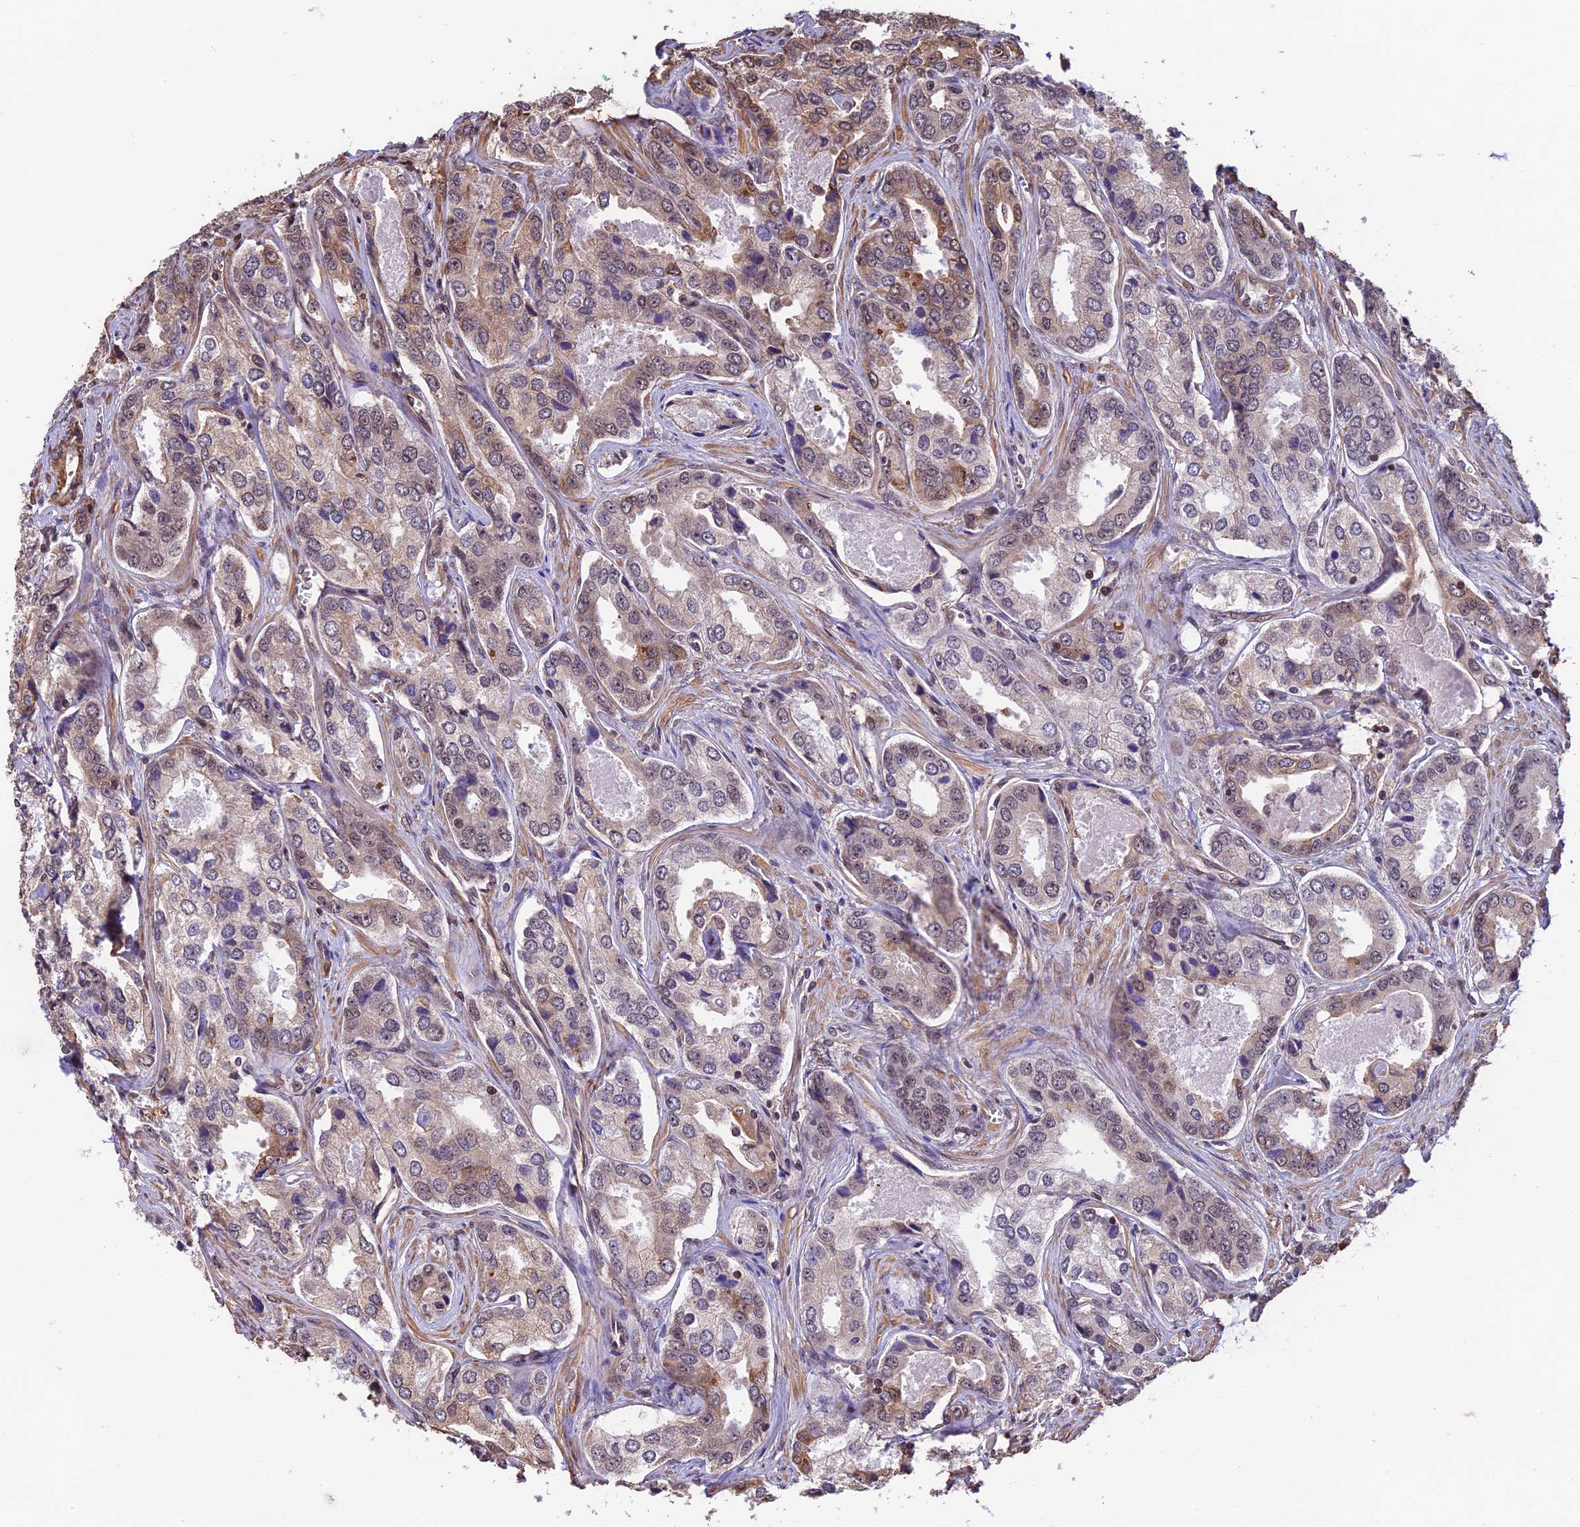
{"staining": {"intensity": "moderate", "quantity": "25%-75%", "location": "cytoplasmic/membranous,nuclear"}, "tissue": "prostate cancer", "cell_type": "Tumor cells", "image_type": "cancer", "snomed": [{"axis": "morphology", "description": "Adenocarcinoma, Low grade"}, {"axis": "topography", "description": "Prostate"}], "caption": "Human prostate adenocarcinoma (low-grade) stained for a protein (brown) exhibits moderate cytoplasmic/membranous and nuclear positive expression in approximately 25%-75% of tumor cells.", "gene": "ZC3H4", "patient": {"sex": "male", "age": 68}}